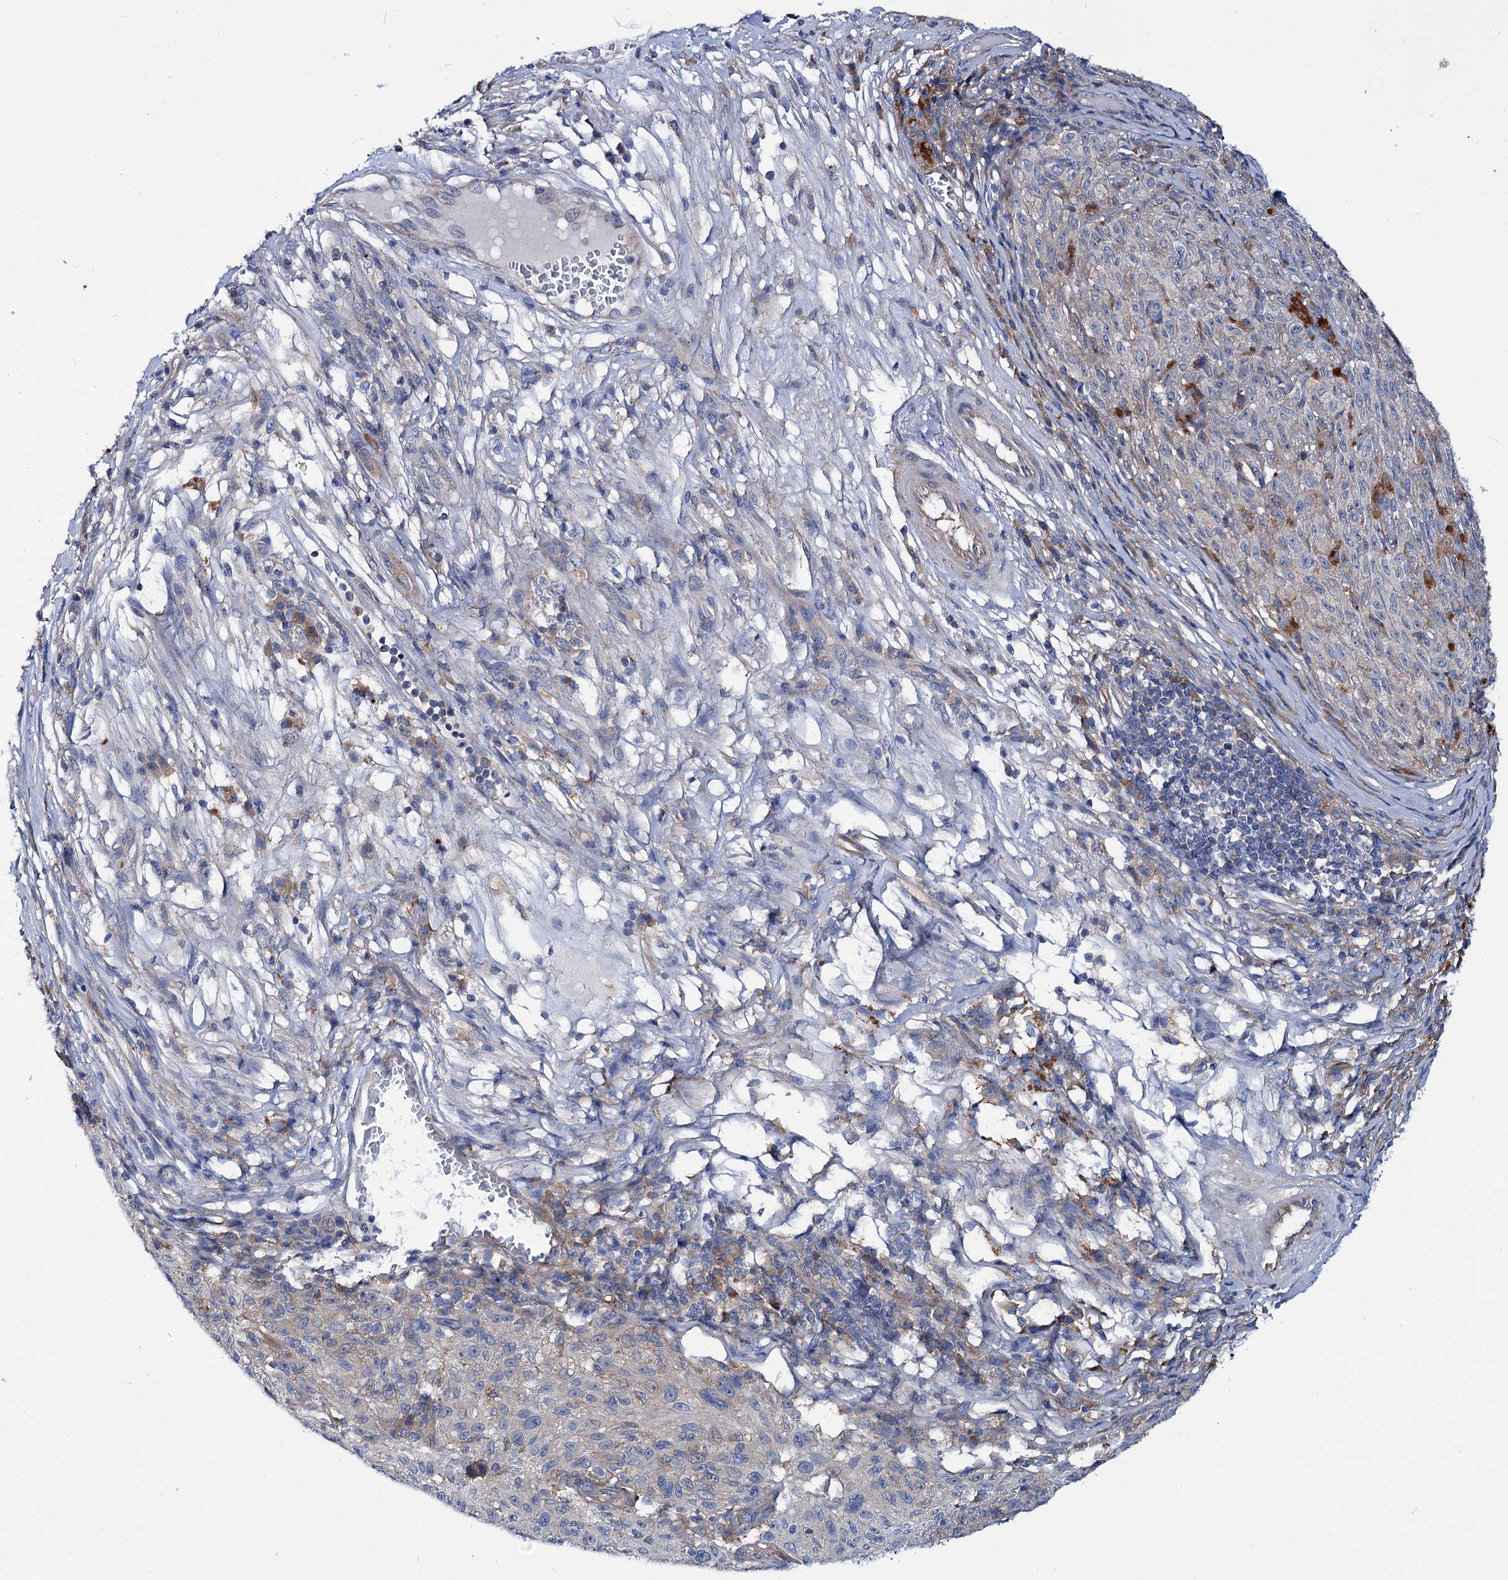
{"staining": {"intensity": "negative", "quantity": "none", "location": "none"}, "tissue": "melanoma", "cell_type": "Tumor cells", "image_type": "cancer", "snomed": [{"axis": "morphology", "description": "Malignant melanoma, NOS"}, {"axis": "topography", "description": "Skin"}], "caption": "High power microscopy micrograph of an immunohistochemistry (IHC) image of malignant melanoma, revealing no significant staining in tumor cells.", "gene": "TRIM55", "patient": {"sex": "female", "age": 82}}